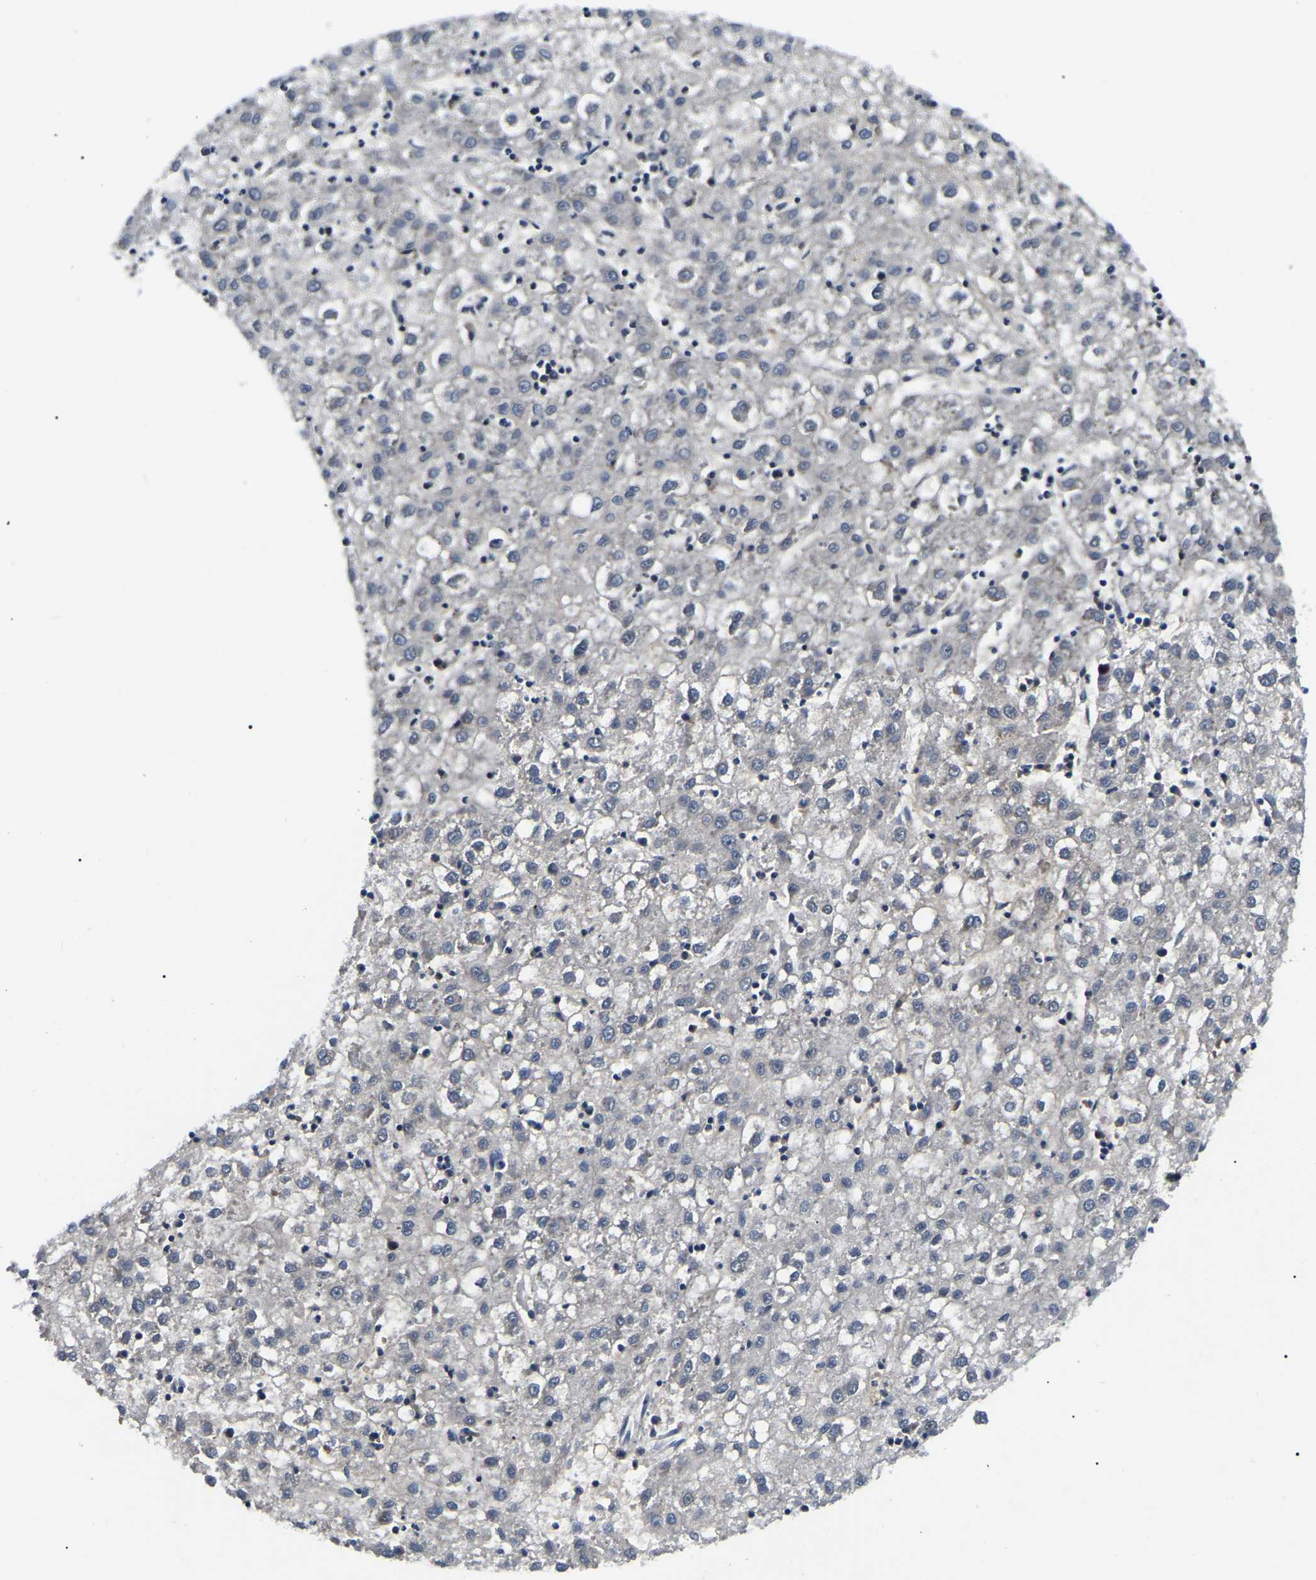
{"staining": {"intensity": "negative", "quantity": "none", "location": "none"}, "tissue": "liver cancer", "cell_type": "Tumor cells", "image_type": "cancer", "snomed": [{"axis": "morphology", "description": "Carcinoma, Hepatocellular, NOS"}, {"axis": "topography", "description": "Liver"}], "caption": "Immunohistochemistry (IHC) micrograph of human hepatocellular carcinoma (liver) stained for a protein (brown), which demonstrates no staining in tumor cells. The staining is performed using DAB (3,3'-diaminobenzidine) brown chromogen with nuclei counter-stained in using hematoxylin.", "gene": "RRP1B", "patient": {"sex": "male", "age": 72}}